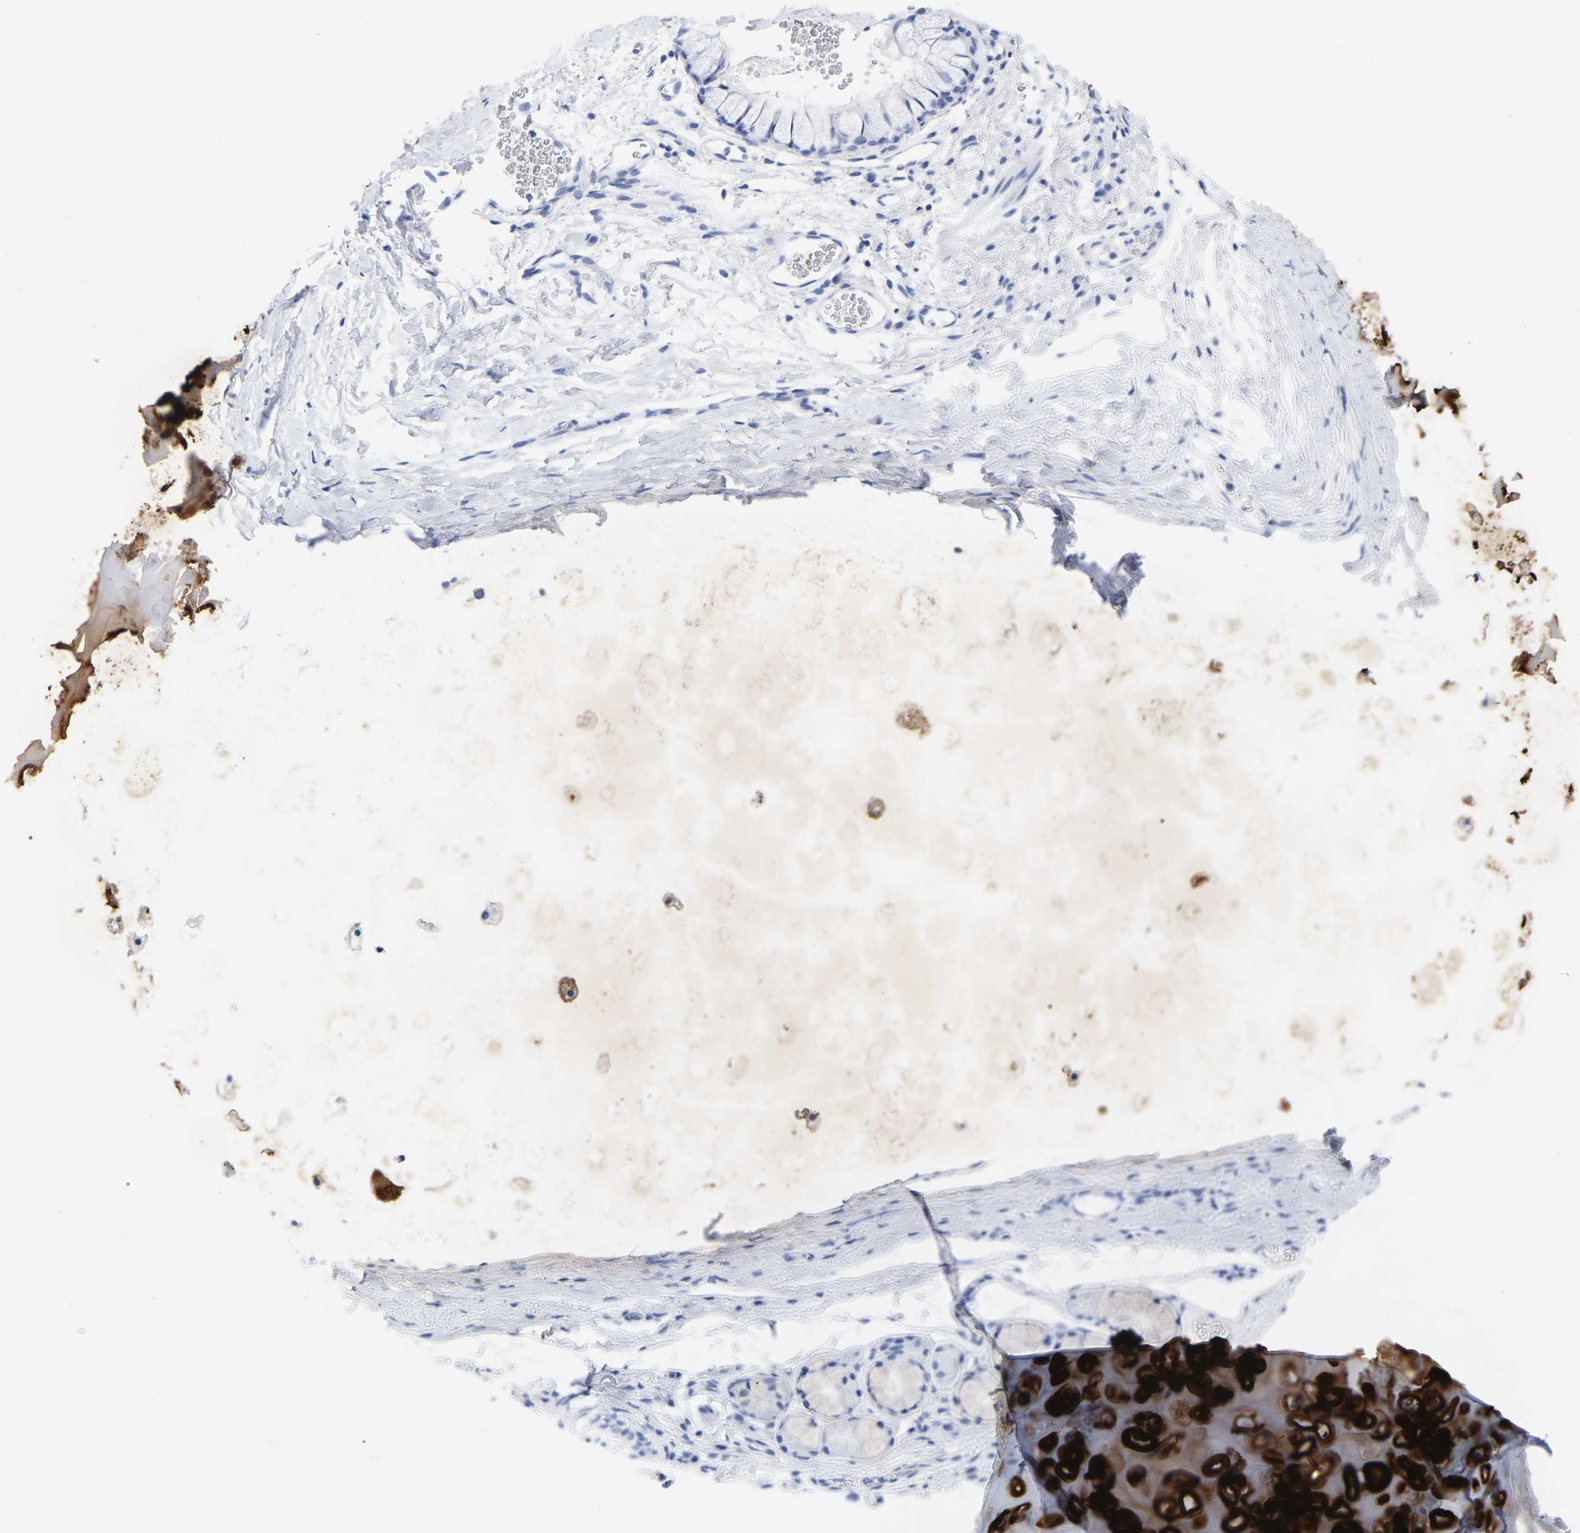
{"staining": {"intensity": "negative", "quantity": "none", "location": "none"}, "tissue": "bronchus", "cell_type": "Respiratory epithelial cells", "image_type": "normal", "snomed": [{"axis": "morphology", "description": "Normal tissue, NOS"}, {"axis": "topography", "description": "Cartilage tissue"}, {"axis": "topography", "description": "Bronchus"}], "caption": "Bronchus stained for a protein using immunohistochemistry (IHC) shows no expression respiratory epithelial cells.", "gene": "HAPLN1", "patient": {"sex": "female", "age": 53}}